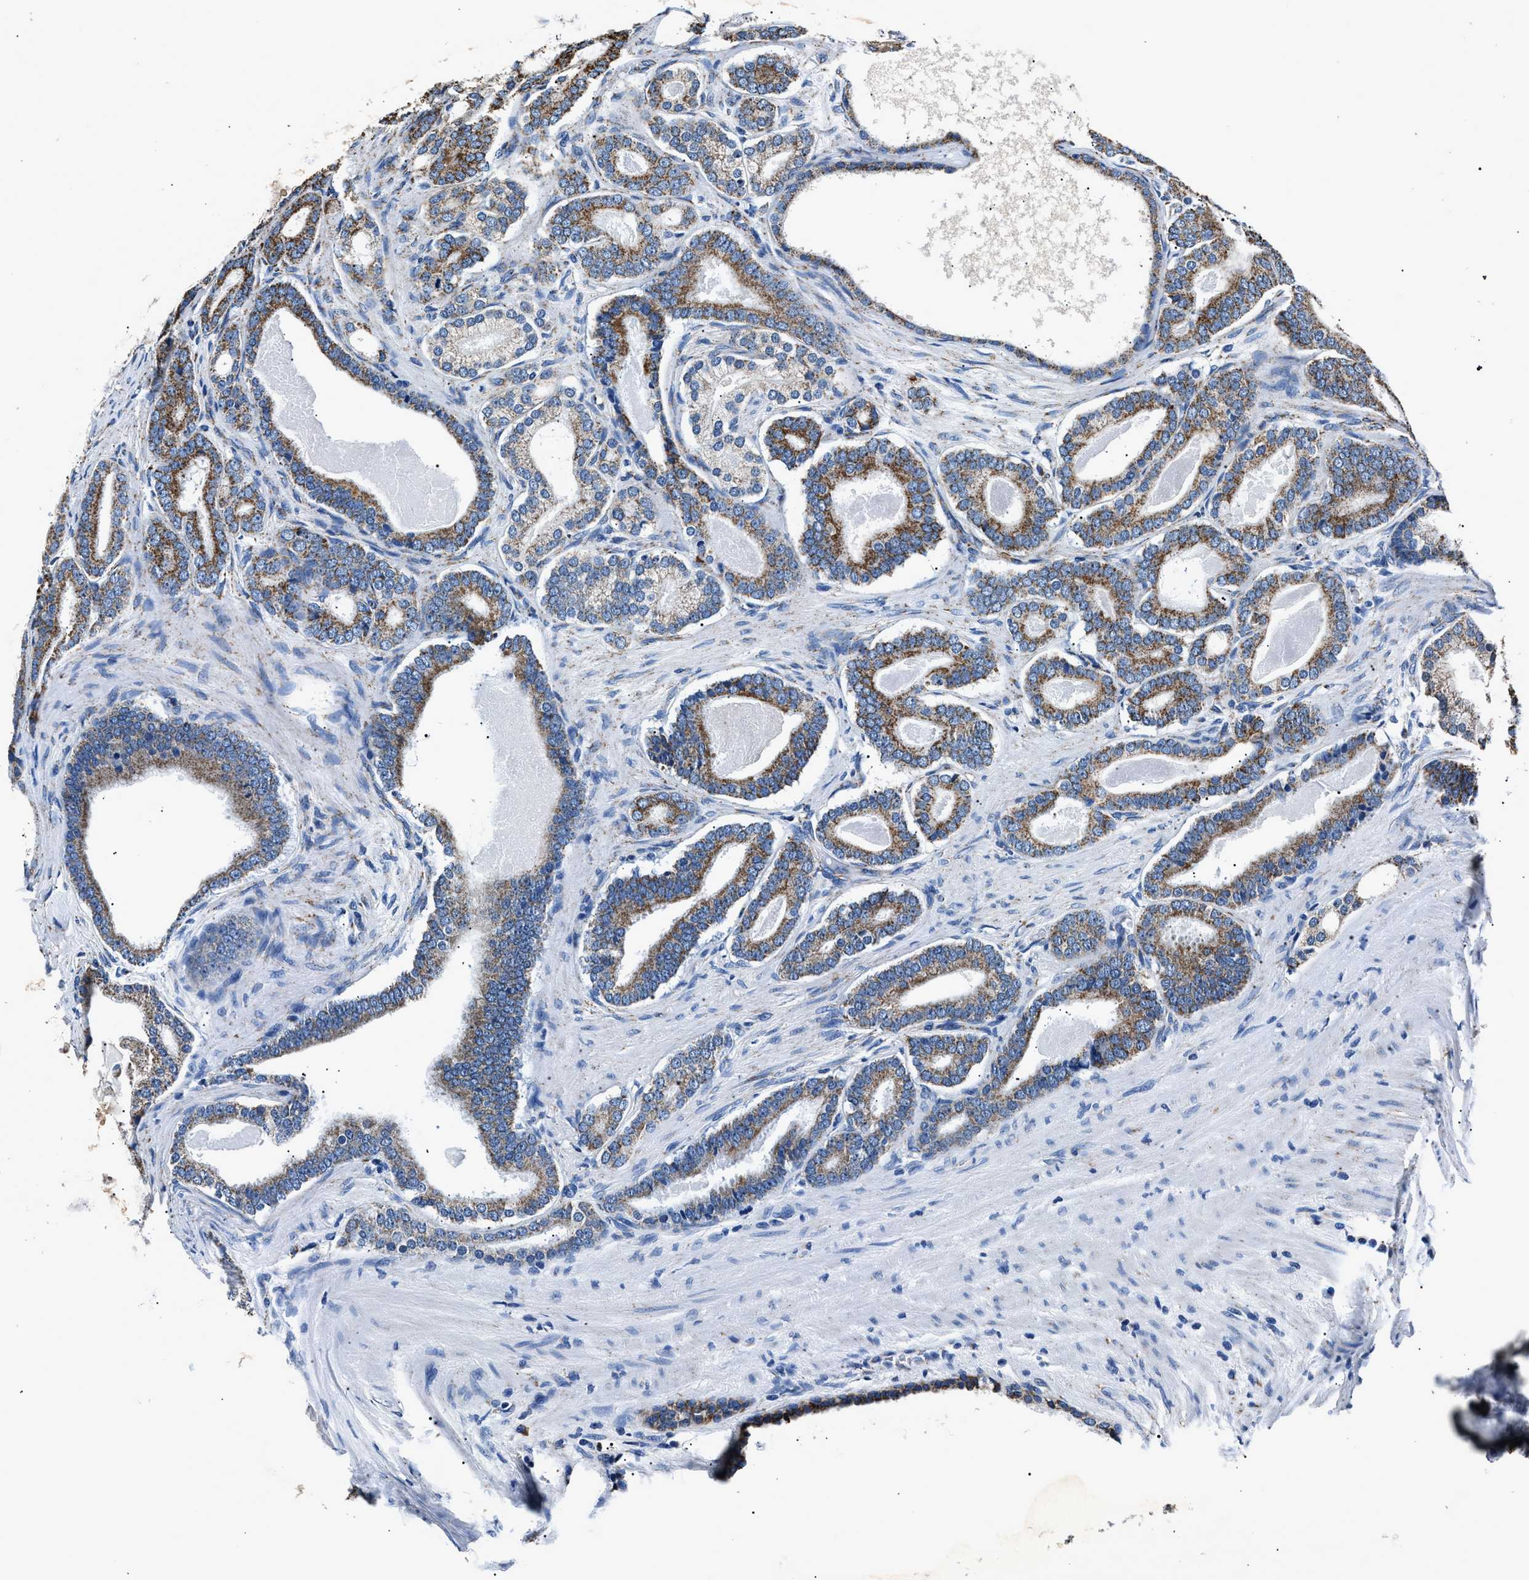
{"staining": {"intensity": "moderate", "quantity": ">75%", "location": "cytoplasmic/membranous"}, "tissue": "prostate cancer", "cell_type": "Tumor cells", "image_type": "cancer", "snomed": [{"axis": "morphology", "description": "Adenocarcinoma, High grade"}, {"axis": "topography", "description": "Prostate"}], "caption": "Brown immunohistochemical staining in adenocarcinoma (high-grade) (prostate) exhibits moderate cytoplasmic/membranous expression in approximately >75% of tumor cells.", "gene": "HIBADH", "patient": {"sex": "male", "age": 60}}